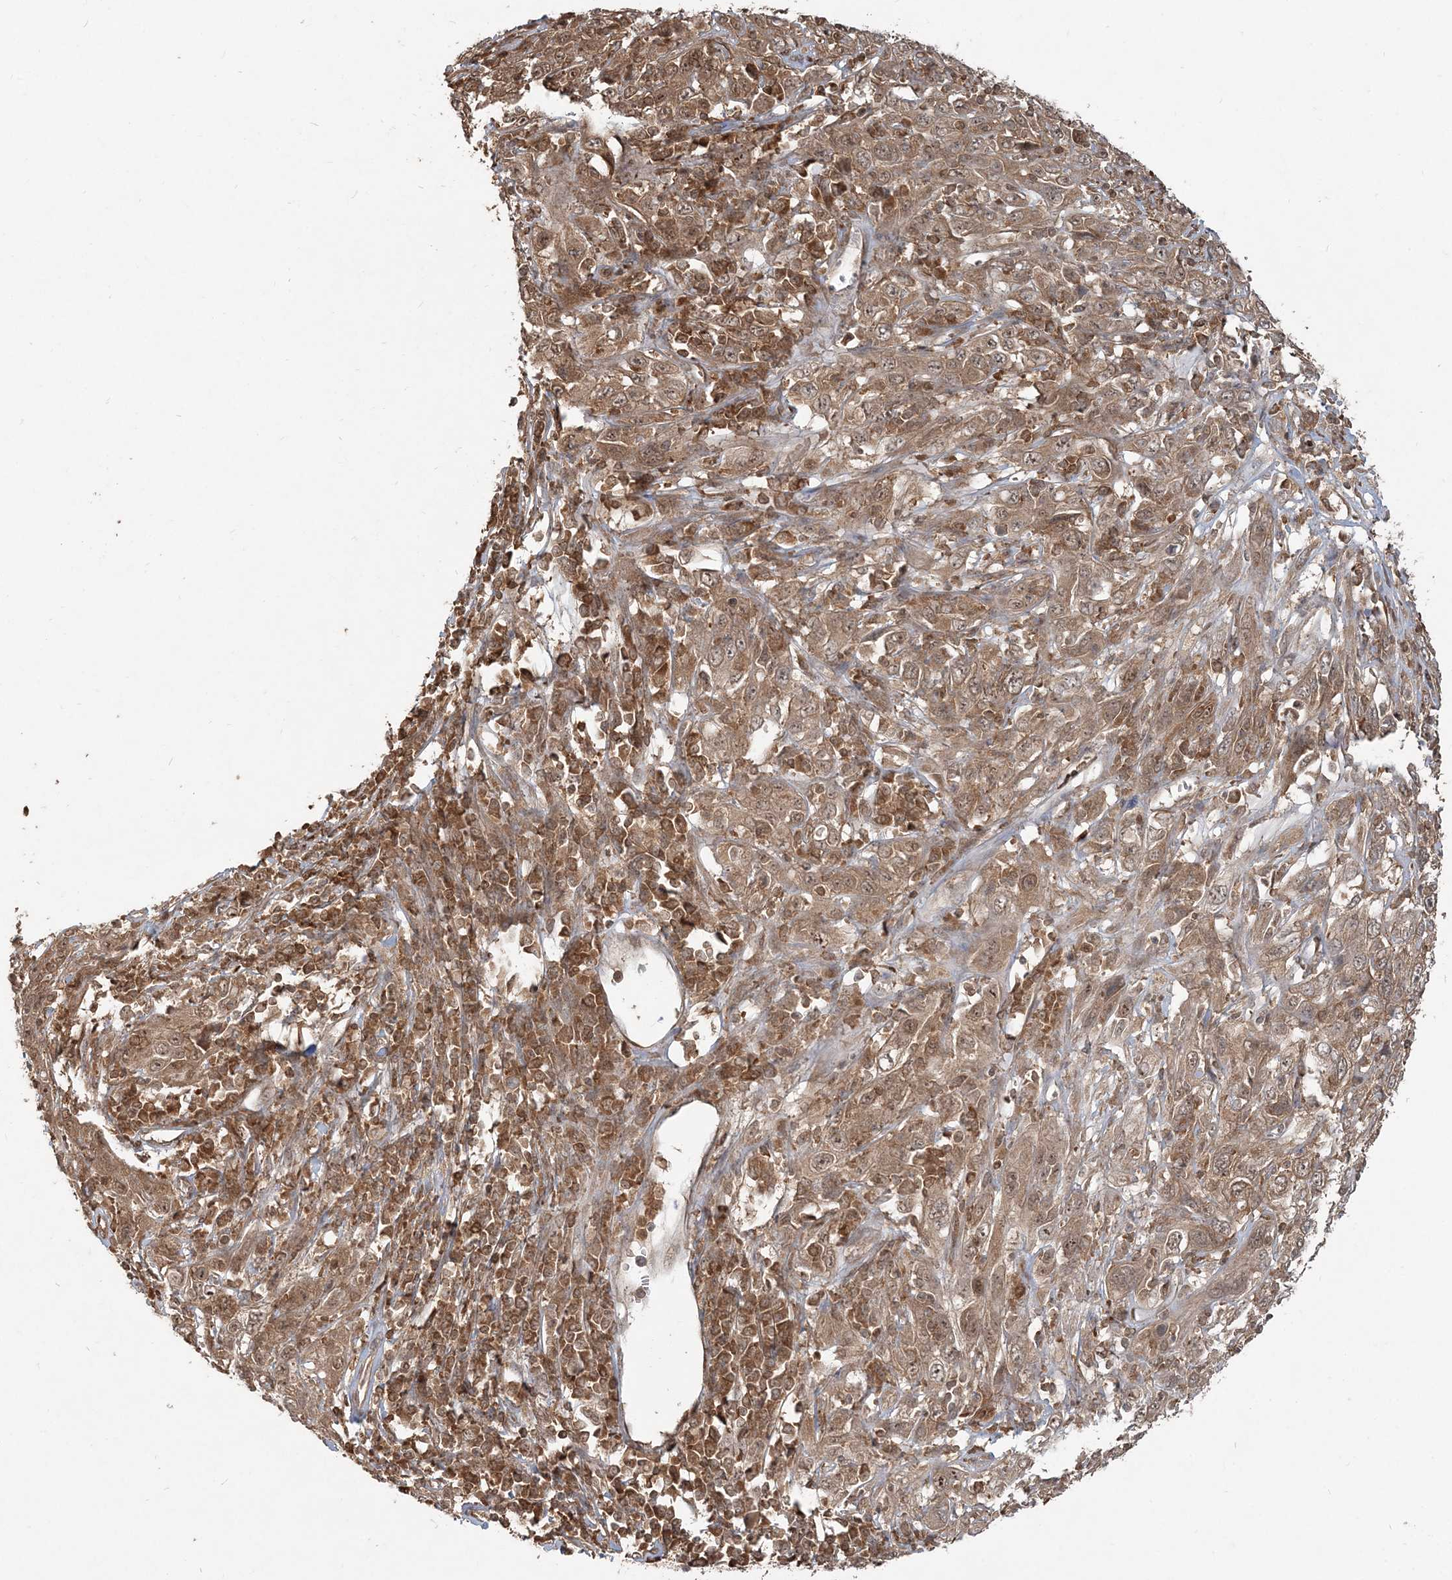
{"staining": {"intensity": "moderate", "quantity": ">75%", "location": "cytoplasmic/membranous,nuclear"}, "tissue": "cervical cancer", "cell_type": "Tumor cells", "image_type": "cancer", "snomed": [{"axis": "morphology", "description": "Squamous cell carcinoma, NOS"}, {"axis": "topography", "description": "Cervix"}], "caption": "Approximately >75% of tumor cells in cervical cancer demonstrate moderate cytoplasmic/membranous and nuclear protein staining as visualized by brown immunohistochemical staining.", "gene": "CAB39", "patient": {"sex": "female", "age": 46}}